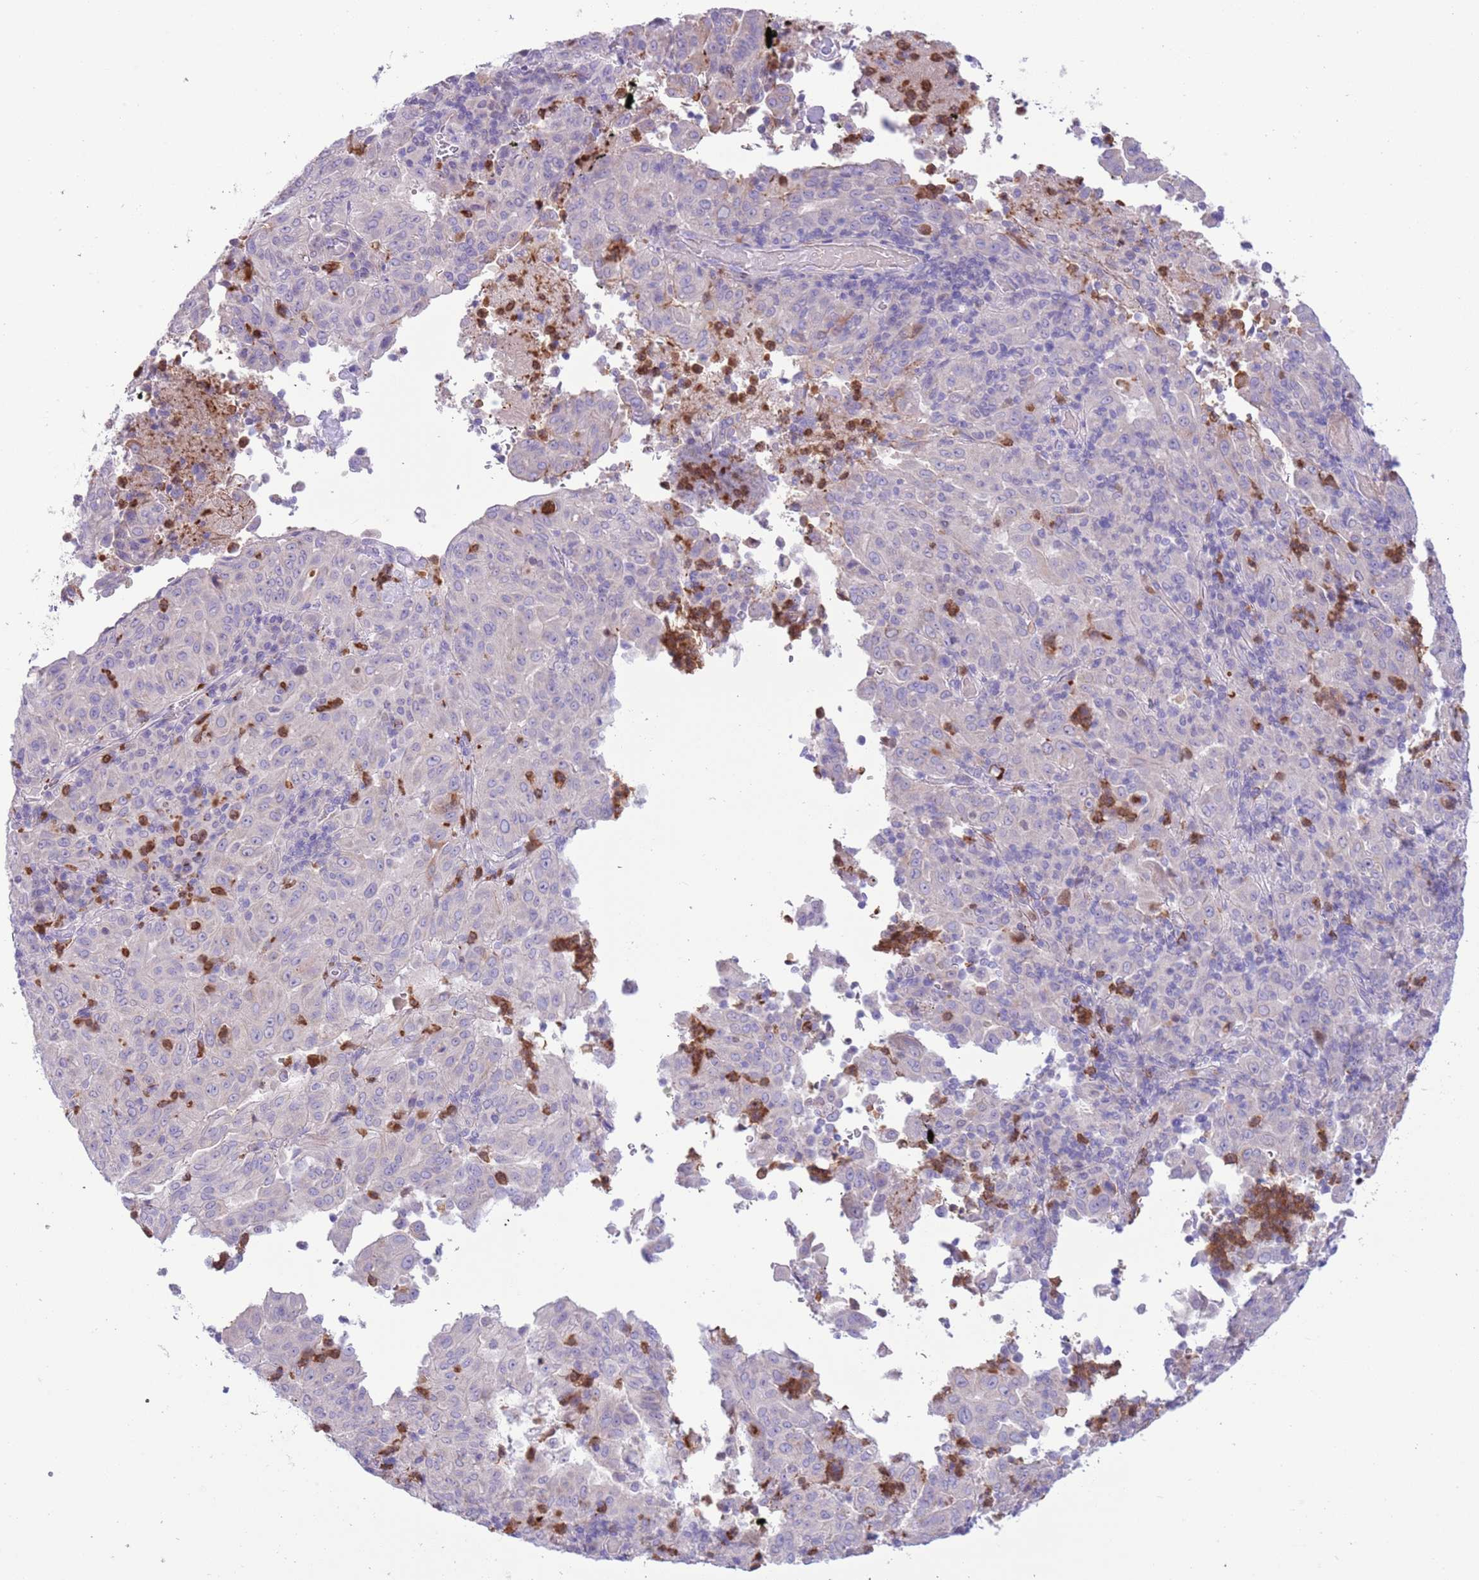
{"staining": {"intensity": "negative", "quantity": "none", "location": "none"}, "tissue": "pancreatic cancer", "cell_type": "Tumor cells", "image_type": "cancer", "snomed": [{"axis": "morphology", "description": "Adenocarcinoma, NOS"}, {"axis": "topography", "description": "Pancreas"}], "caption": "Immunohistochemical staining of human adenocarcinoma (pancreatic) displays no significant expression in tumor cells.", "gene": "OR6M1", "patient": {"sex": "male", "age": 63}}